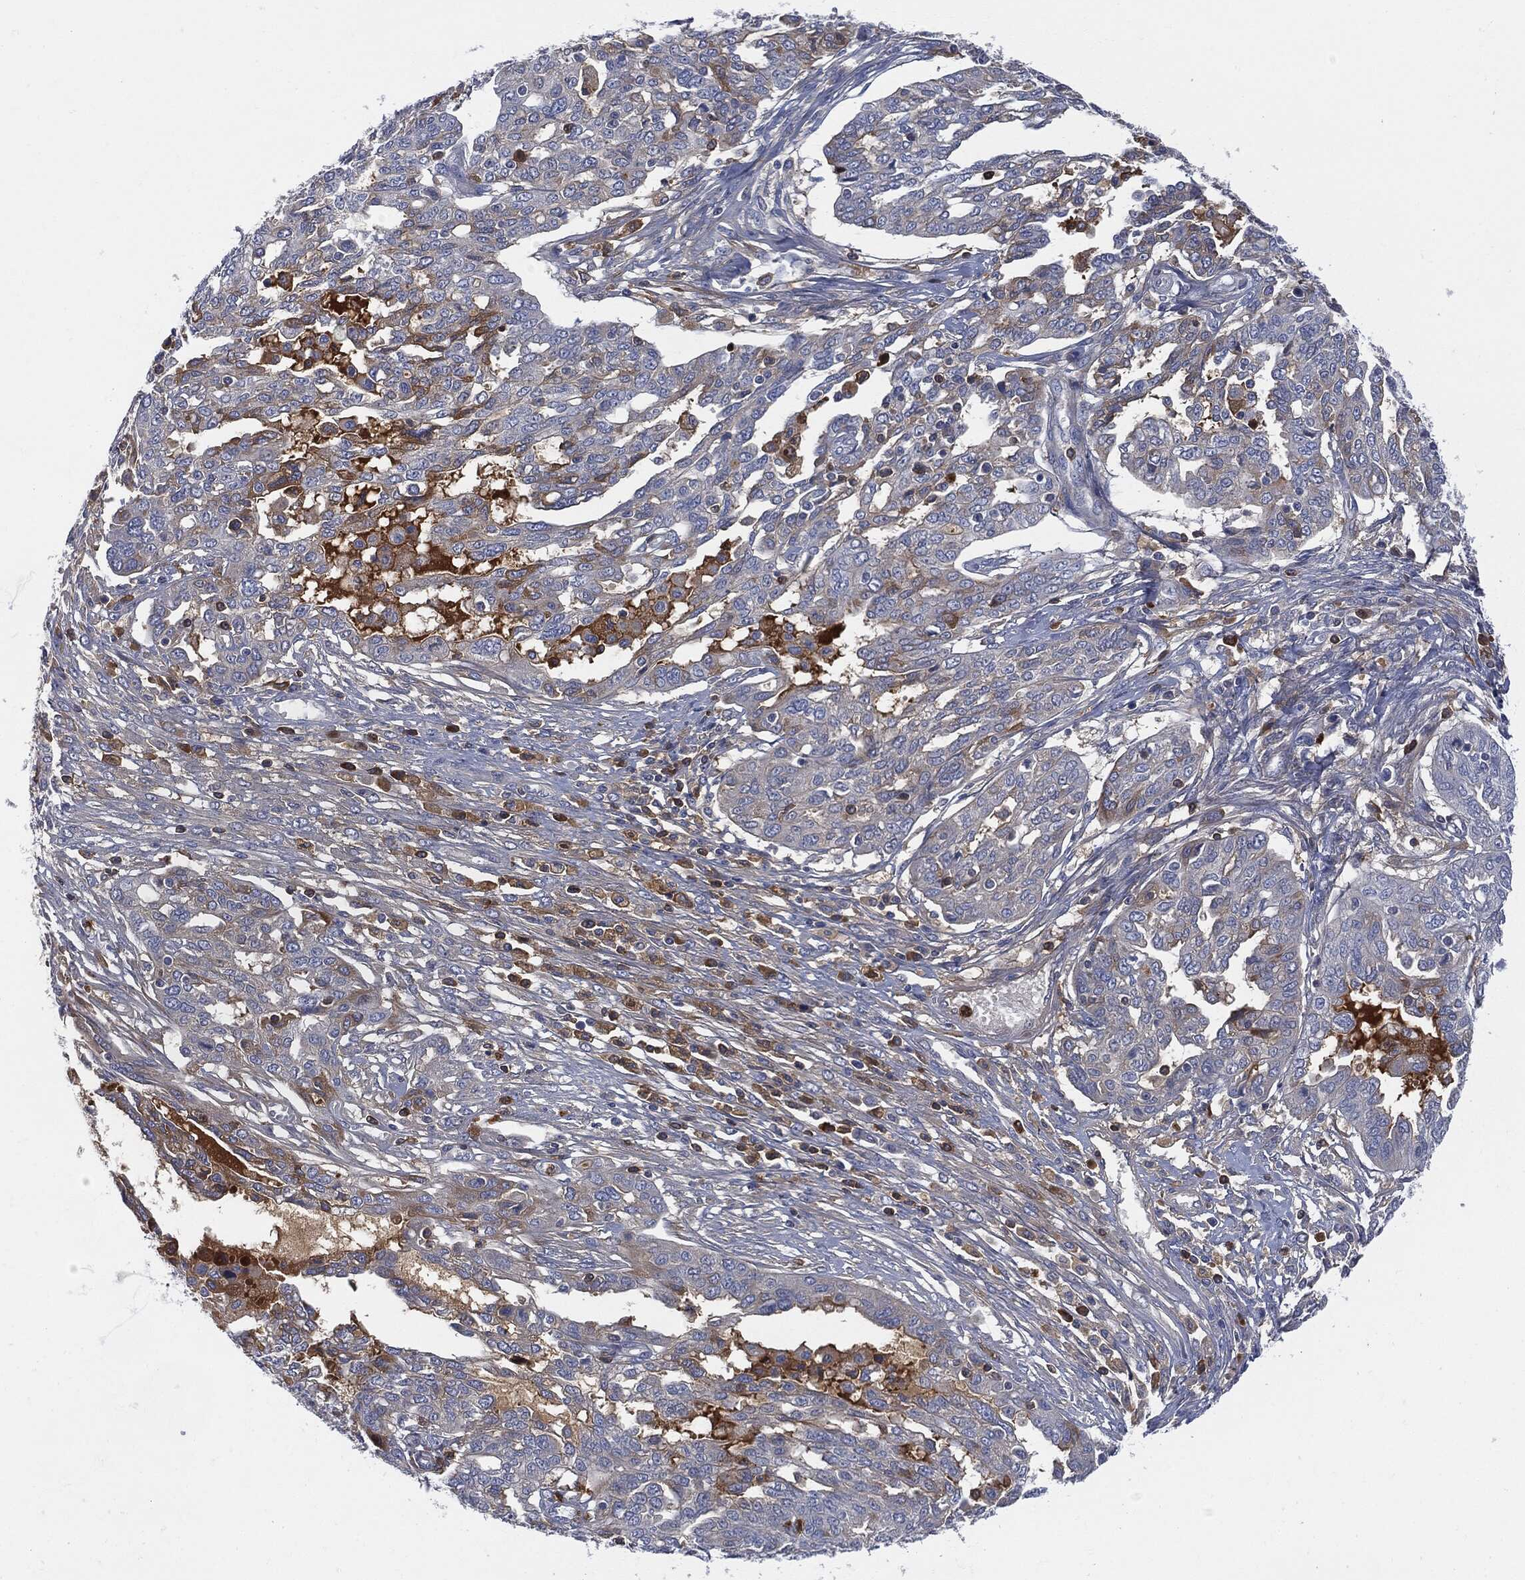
{"staining": {"intensity": "weak", "quantity": "<25%", "location": "cytoplasmic/membranous"}, "tissue": "ovarian cancer", "cell_type": "Tumor cells", "image_type": "cancer", "snomed": [{"axis": "morphology", "description": "Cystadenocarcinoma, serous, NOS"}, {"axis": "topography", "description": "Ovary"}], "caption": "An image of human ovarian cancer is negative for staining in tumor cells.", "gene": "BTK", "patient": {"sex": "female", "age": 67}}